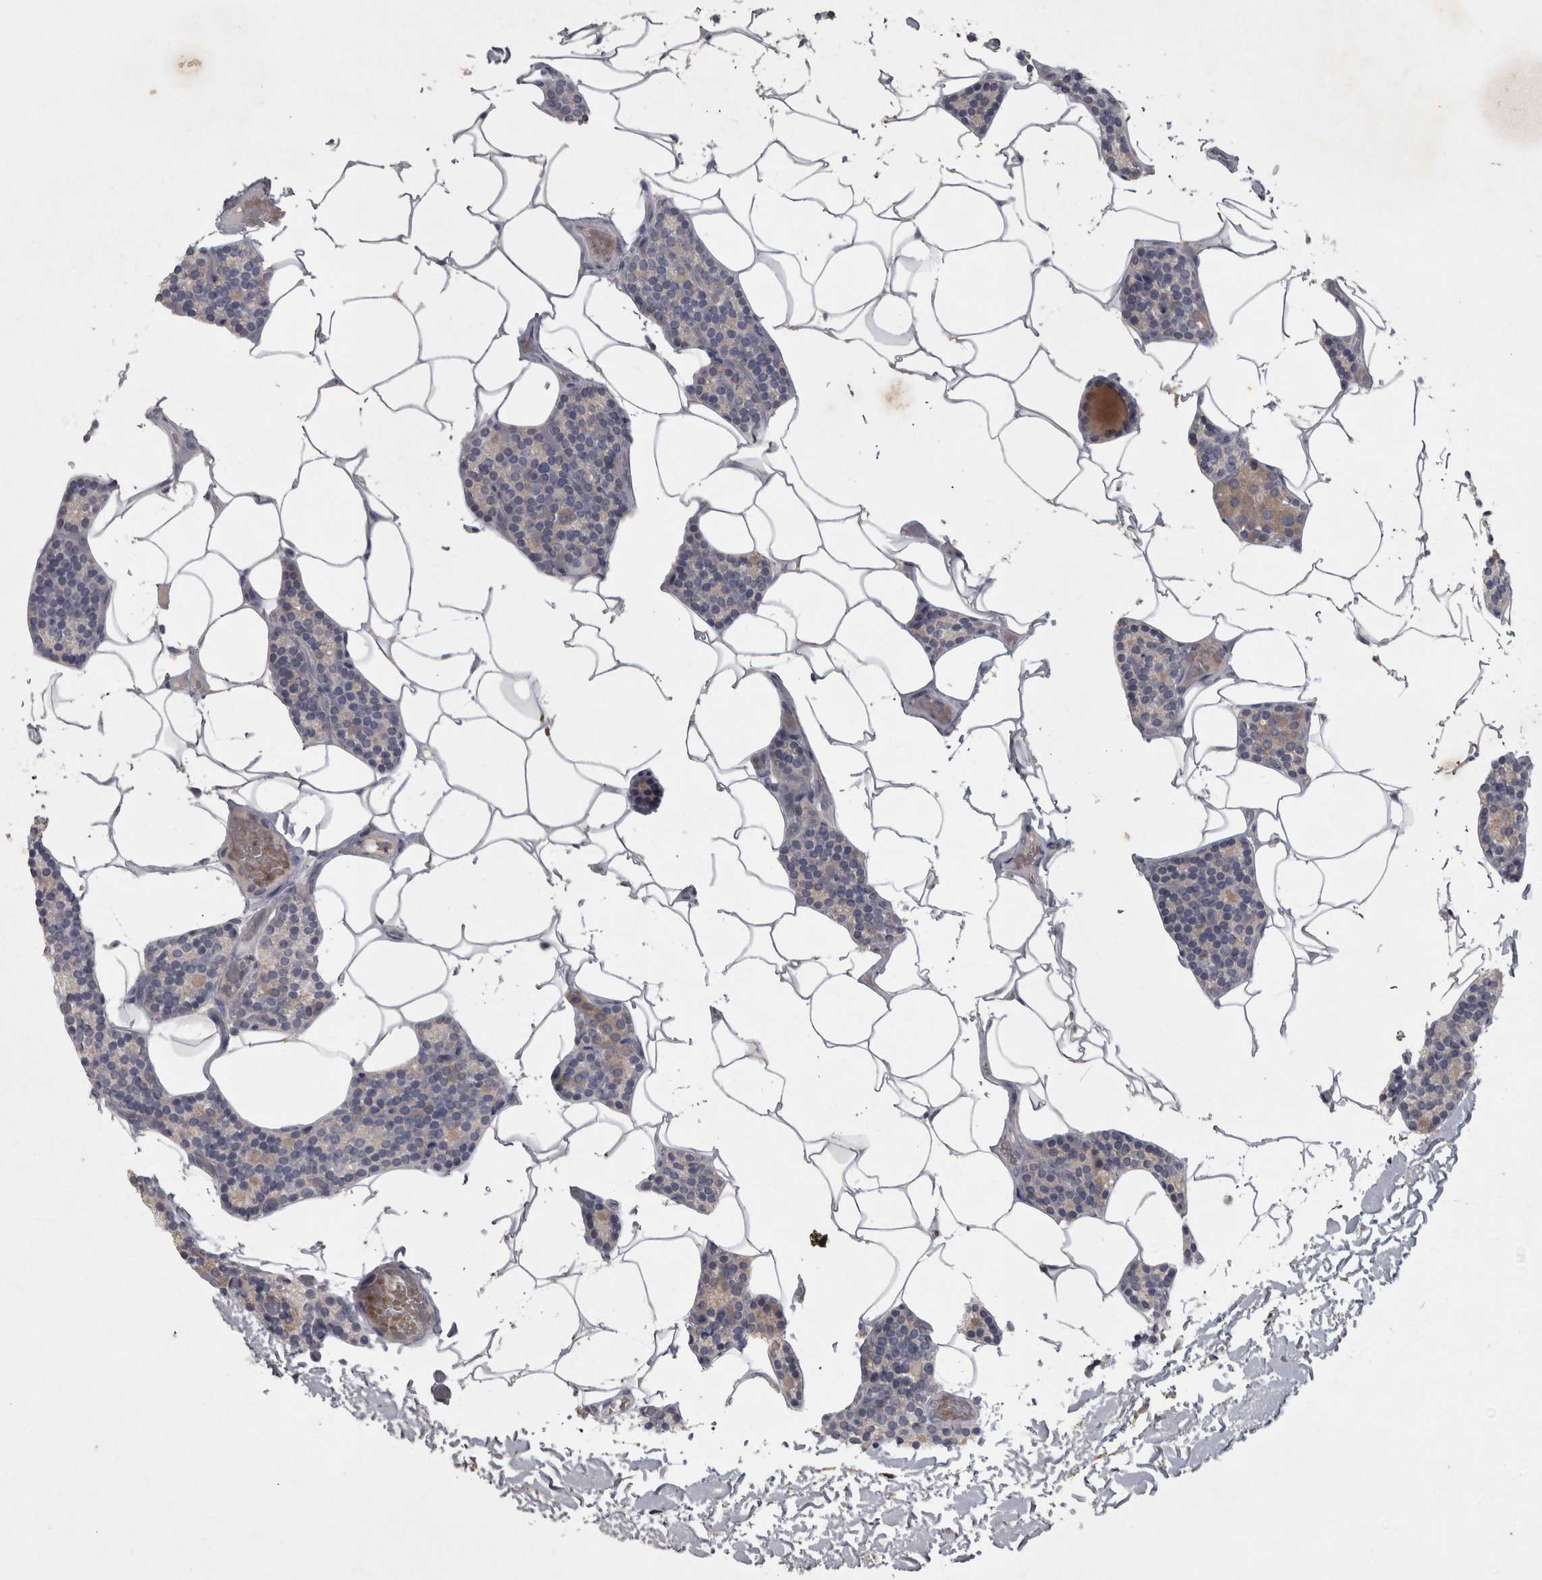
{"staining": {"intensity": "weak", "quantity": "25%-75%", "location": "cytoplasmic/membranous"}, "tissue": "parathyroid gland", "cell_type": "Glandular cells", "image_type": "normal", "snomed": [{"axis": "morphology", "description": "Normal tissue, NOS"}, {"axis": "topography", "description": "Parathyroid gland"}], "caption": "Brown immunohistochemical staining in normal human parathyroid gland exhibits weak cytoplasmic/membranous expression in approximately 25%-75% of glandular cells.", "gene": "ENPP7", "patient": {"sex": "male", "age": 52}}